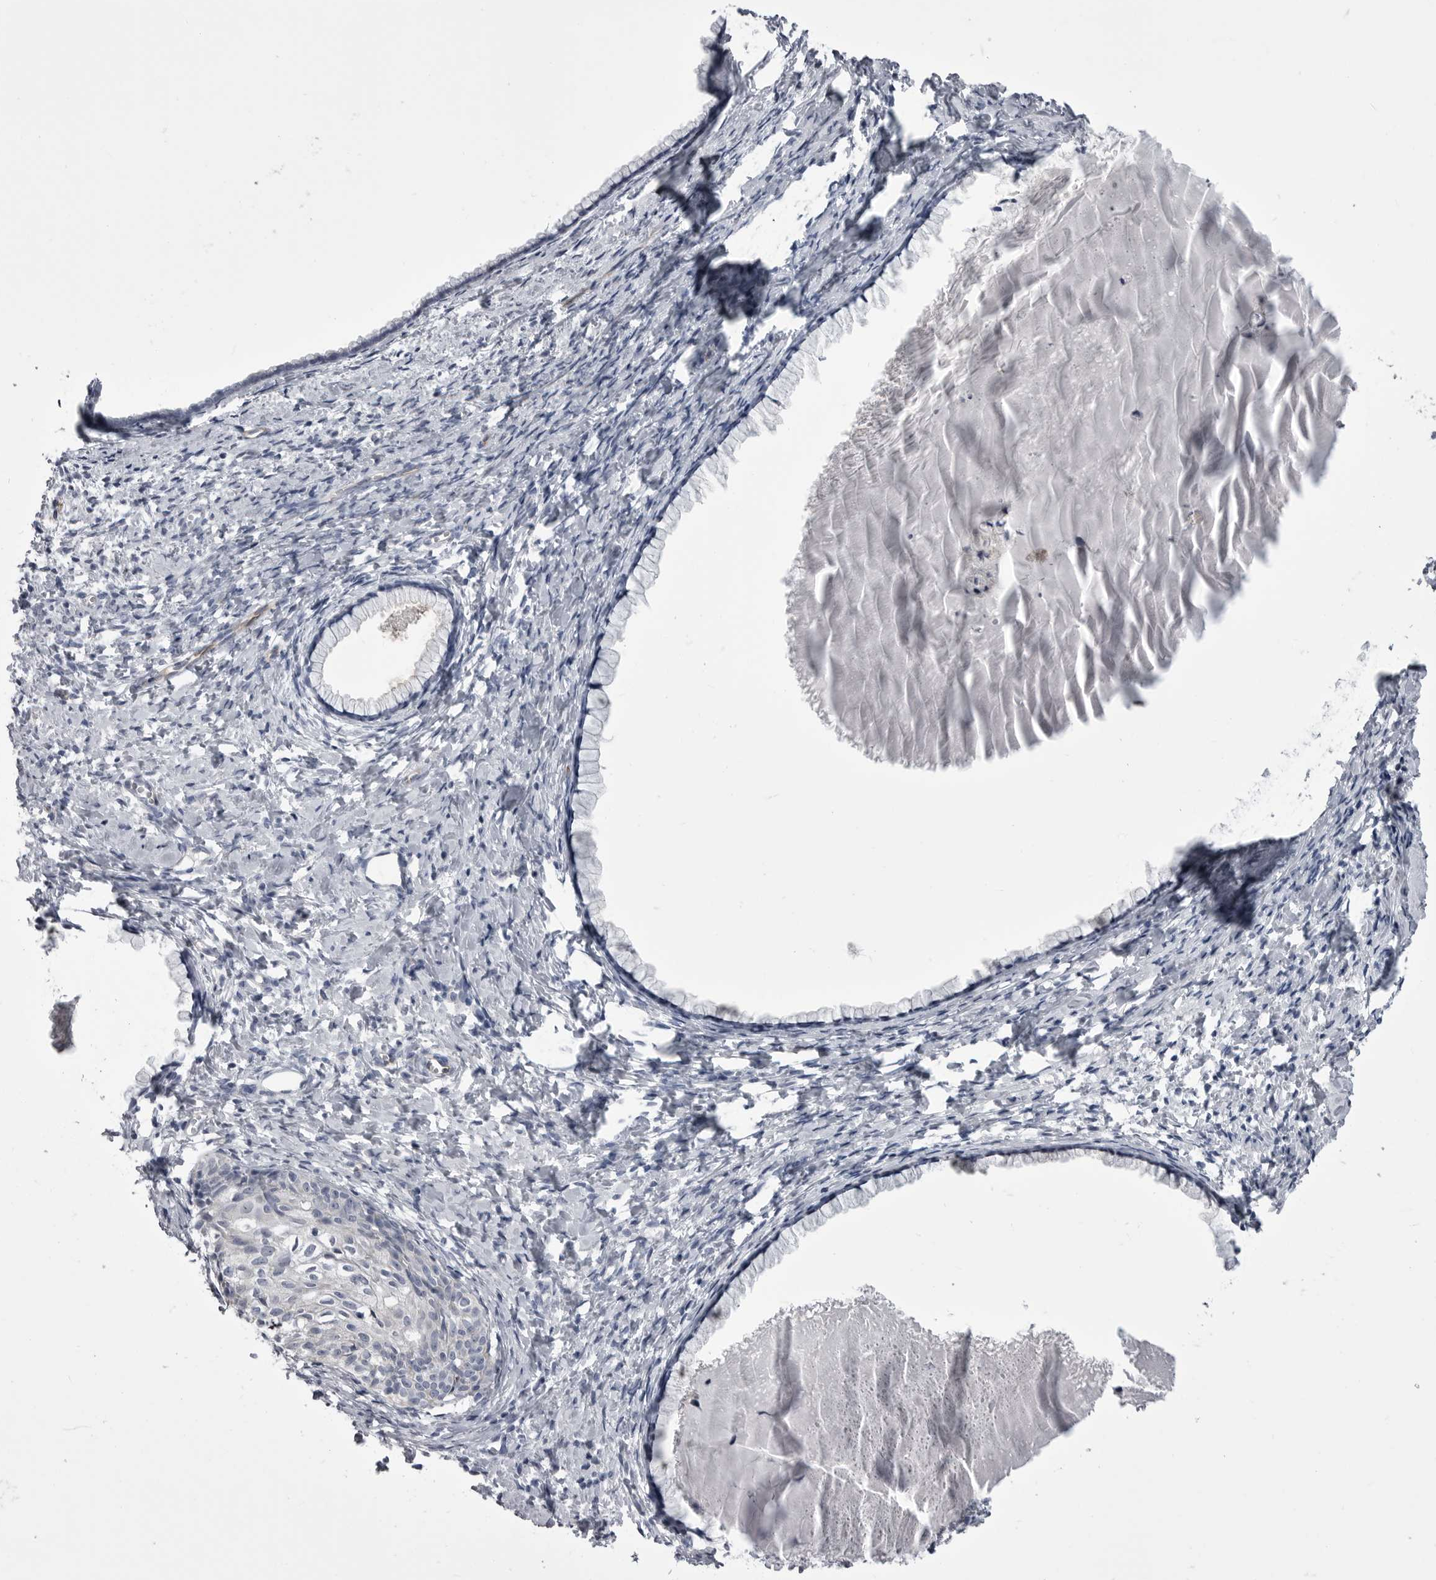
{"staining": {"intensity": "negative", "quantity": "none", "location": "none"}, "tissue": "cervix", "cell_type": "Glandular cells", "image_type": "normal", "snomed": [{"axis": "morphology", "description": "Normal tissue, NOS"}, {"axis": "topography", "description": "Cervix"}], "caption": "This is a image of IHC staining of unremarkable cervix, which shows no expression in glandular cells. The staining is performed using DAB (3,3'-diaminobenzidine) brown chromogen with nuclei counter-stained in using hematoxylin.", "gene": "OPLAH", "patient": {"sex": "female", "age": 75}}